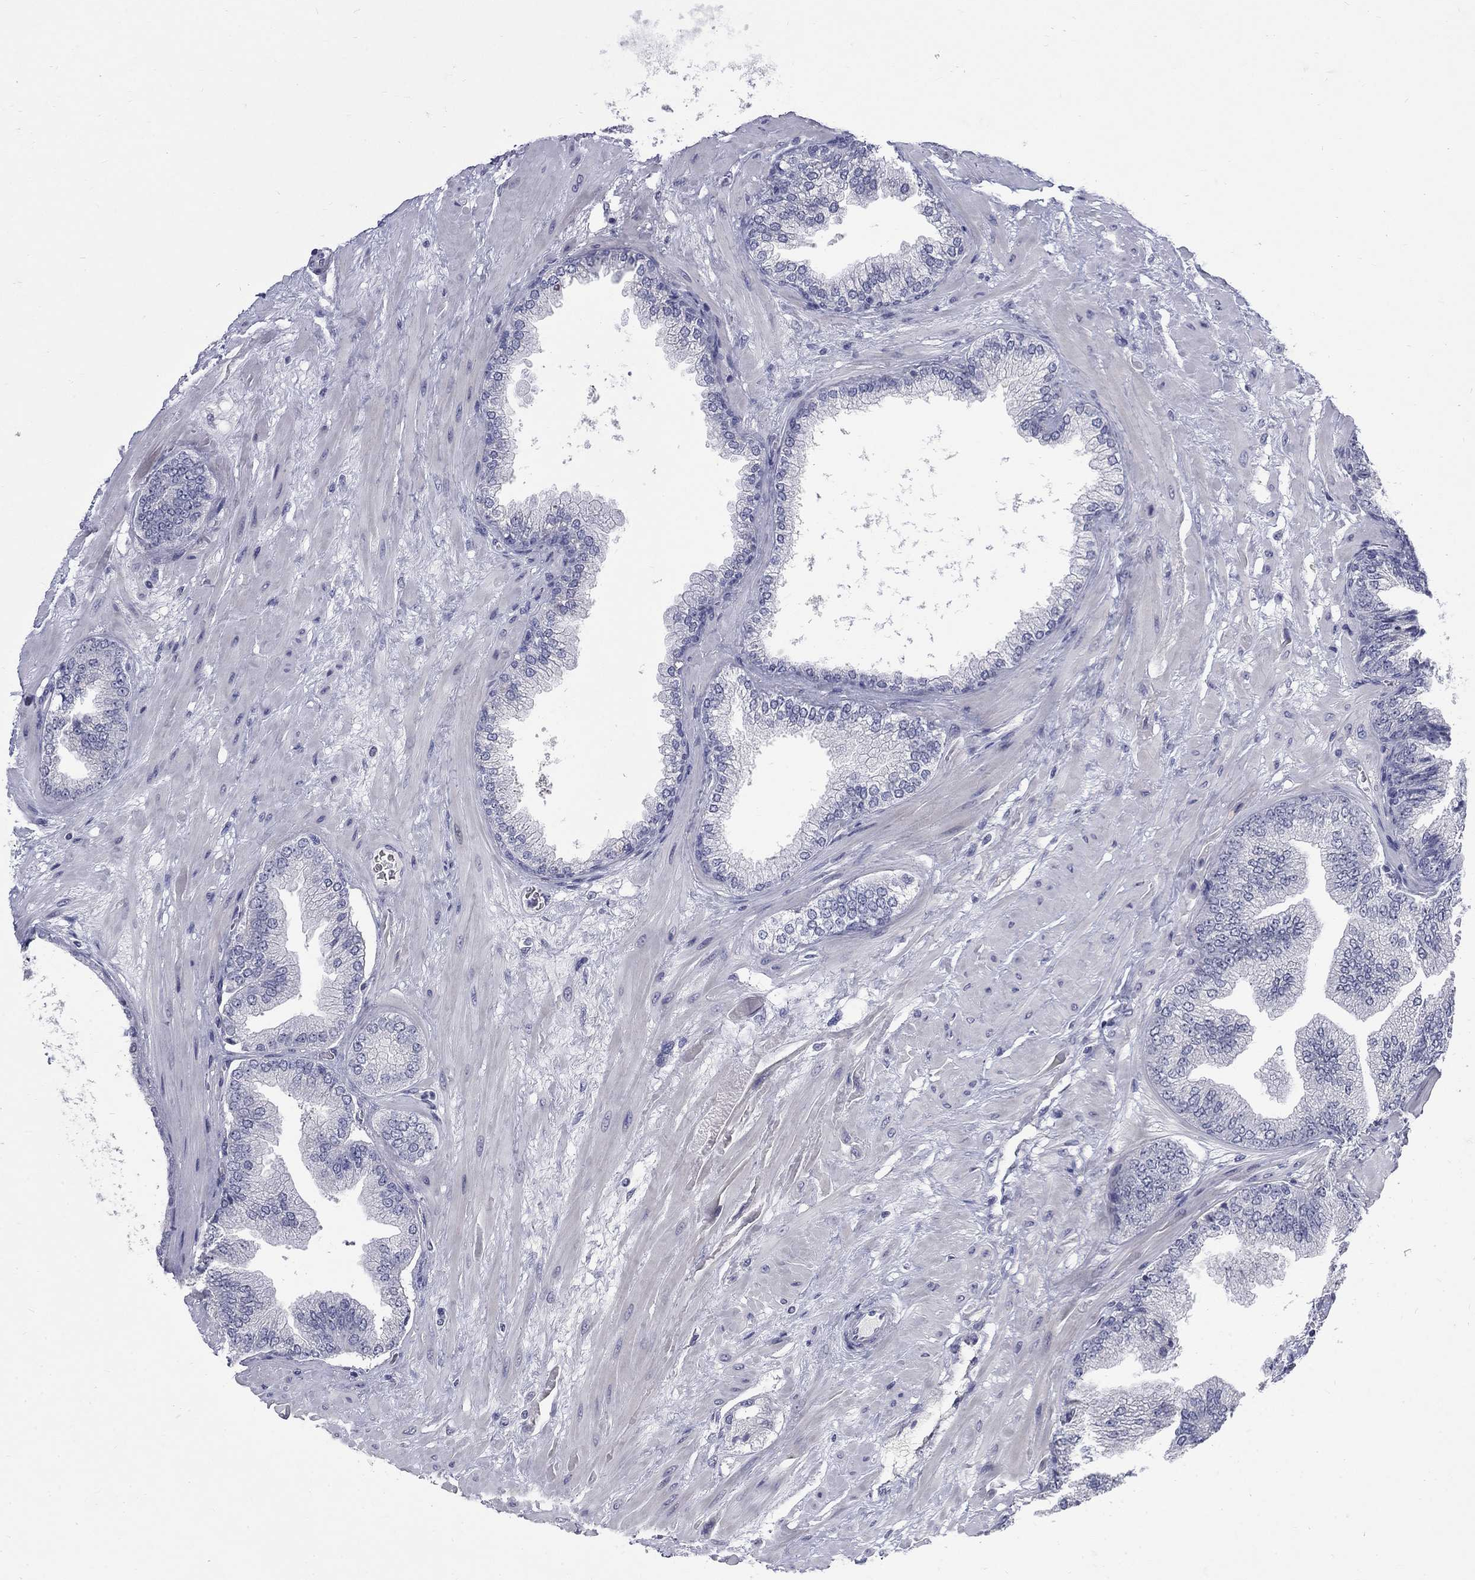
{"staining": {"intensity": "negative", "quantity": "none", "location": "none"}, "tissue": "prostate cancer", "cell_type": "Tumor cells", "image_type": "cancer", "snomed": [{"axis": "morphology", "description": "Adenocarcinoma, Low grade"}, {"axis": "topography", "description": "Prostate"}], "caption": "This is an immunohistochemistry micrograph of human prostate cancer (adenocarcinoma (low-grade)). There is no expression in tumor cells.", "gene": "CTNND2", "patient": {"sex": "male", "age": 72}}